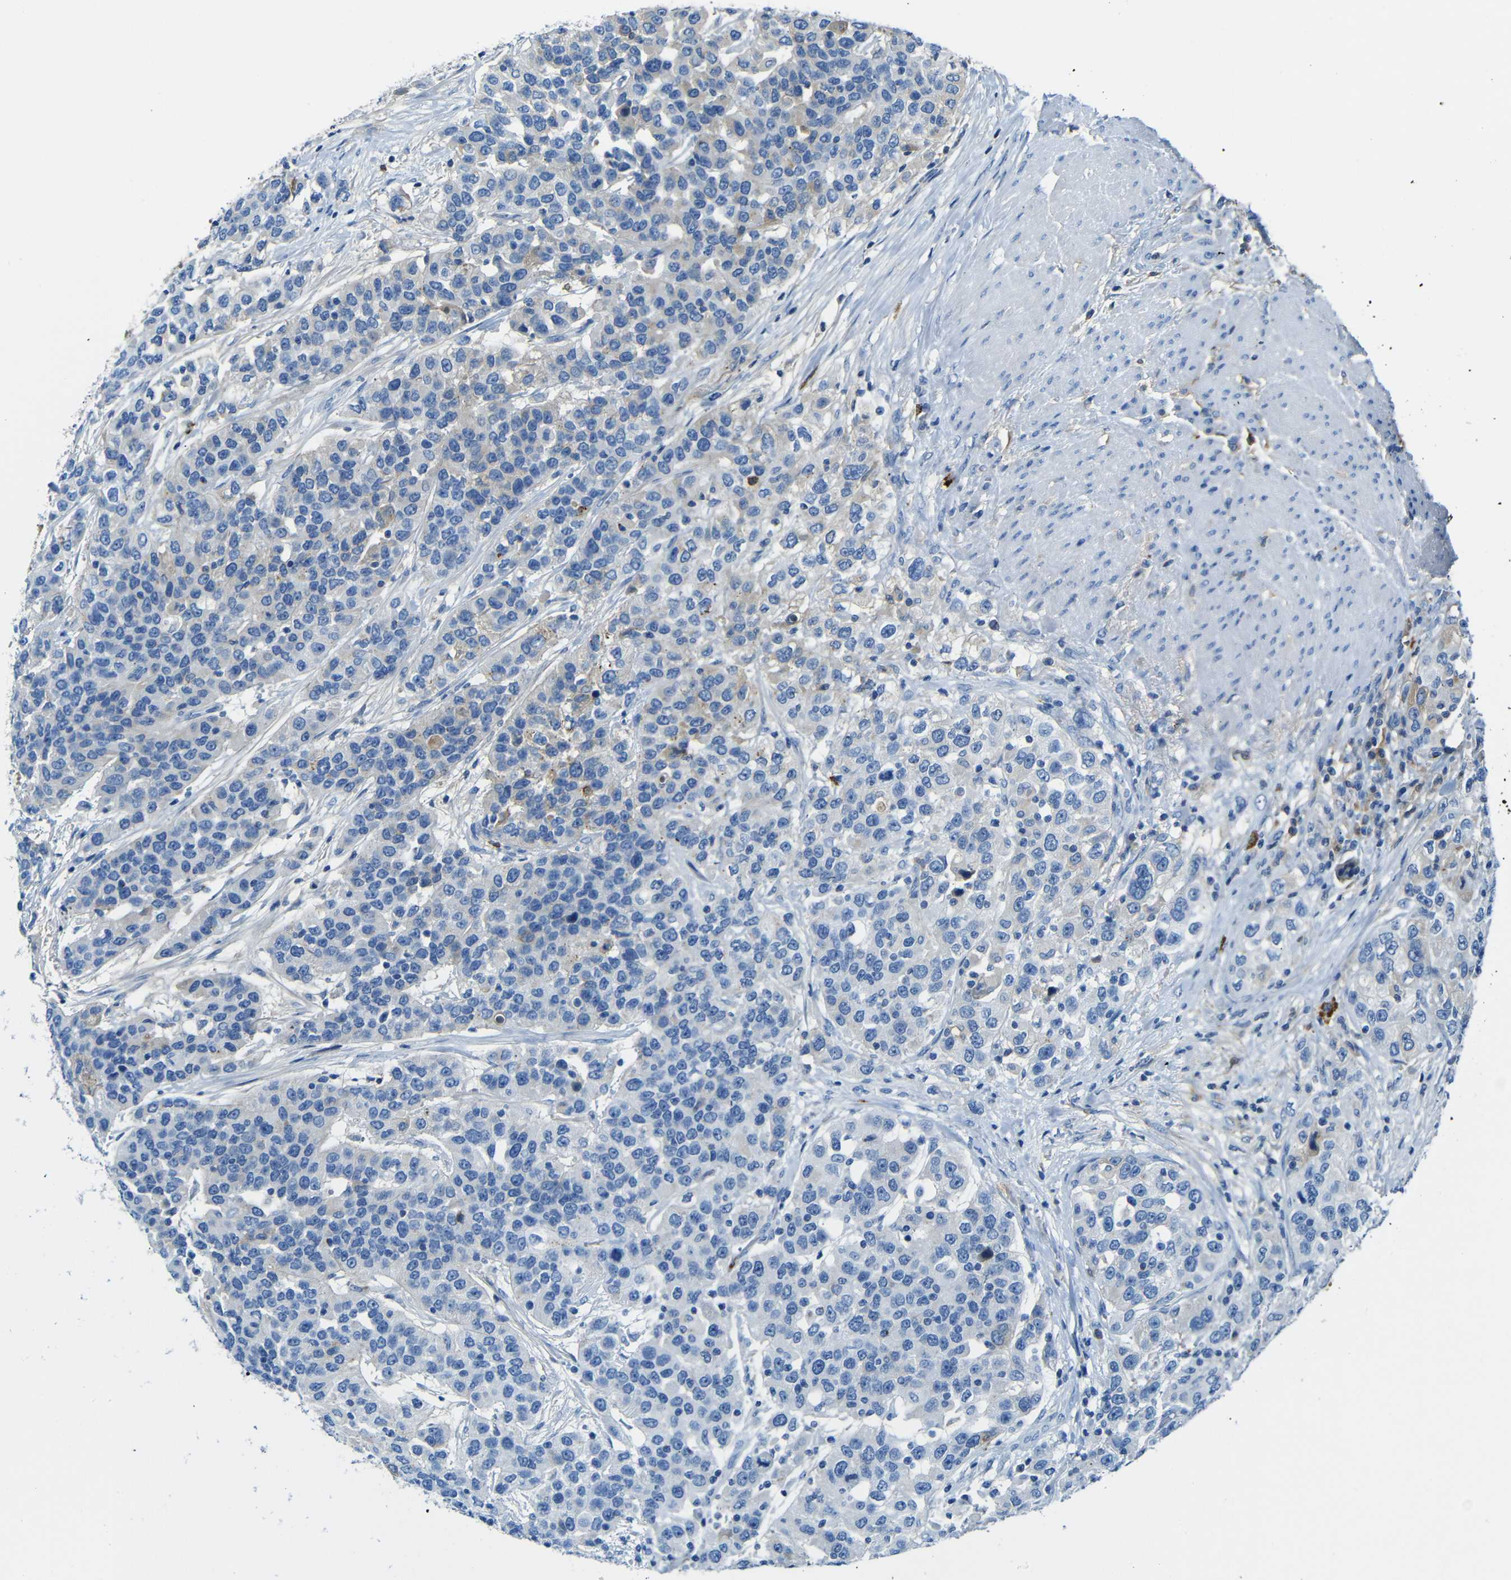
{"staining": {"intensity": "negative", "quantity": "none", "location": "none"}, "tissue": "urothelial cancer", "cell_type": "Tumor cells", "image_type": "cancer", "snomed": [{"axis": "morphology", "description": "Urothelial carcinoma, High grade"}, {"axis": "topography", "description": "Urinary bladder"}], "caption": "The image reveals no staining of tumor cells in urothelial carcinoma (high-grade).", "gene": "SERPINA1", "patient": {"sex": "female", "age": 80}}